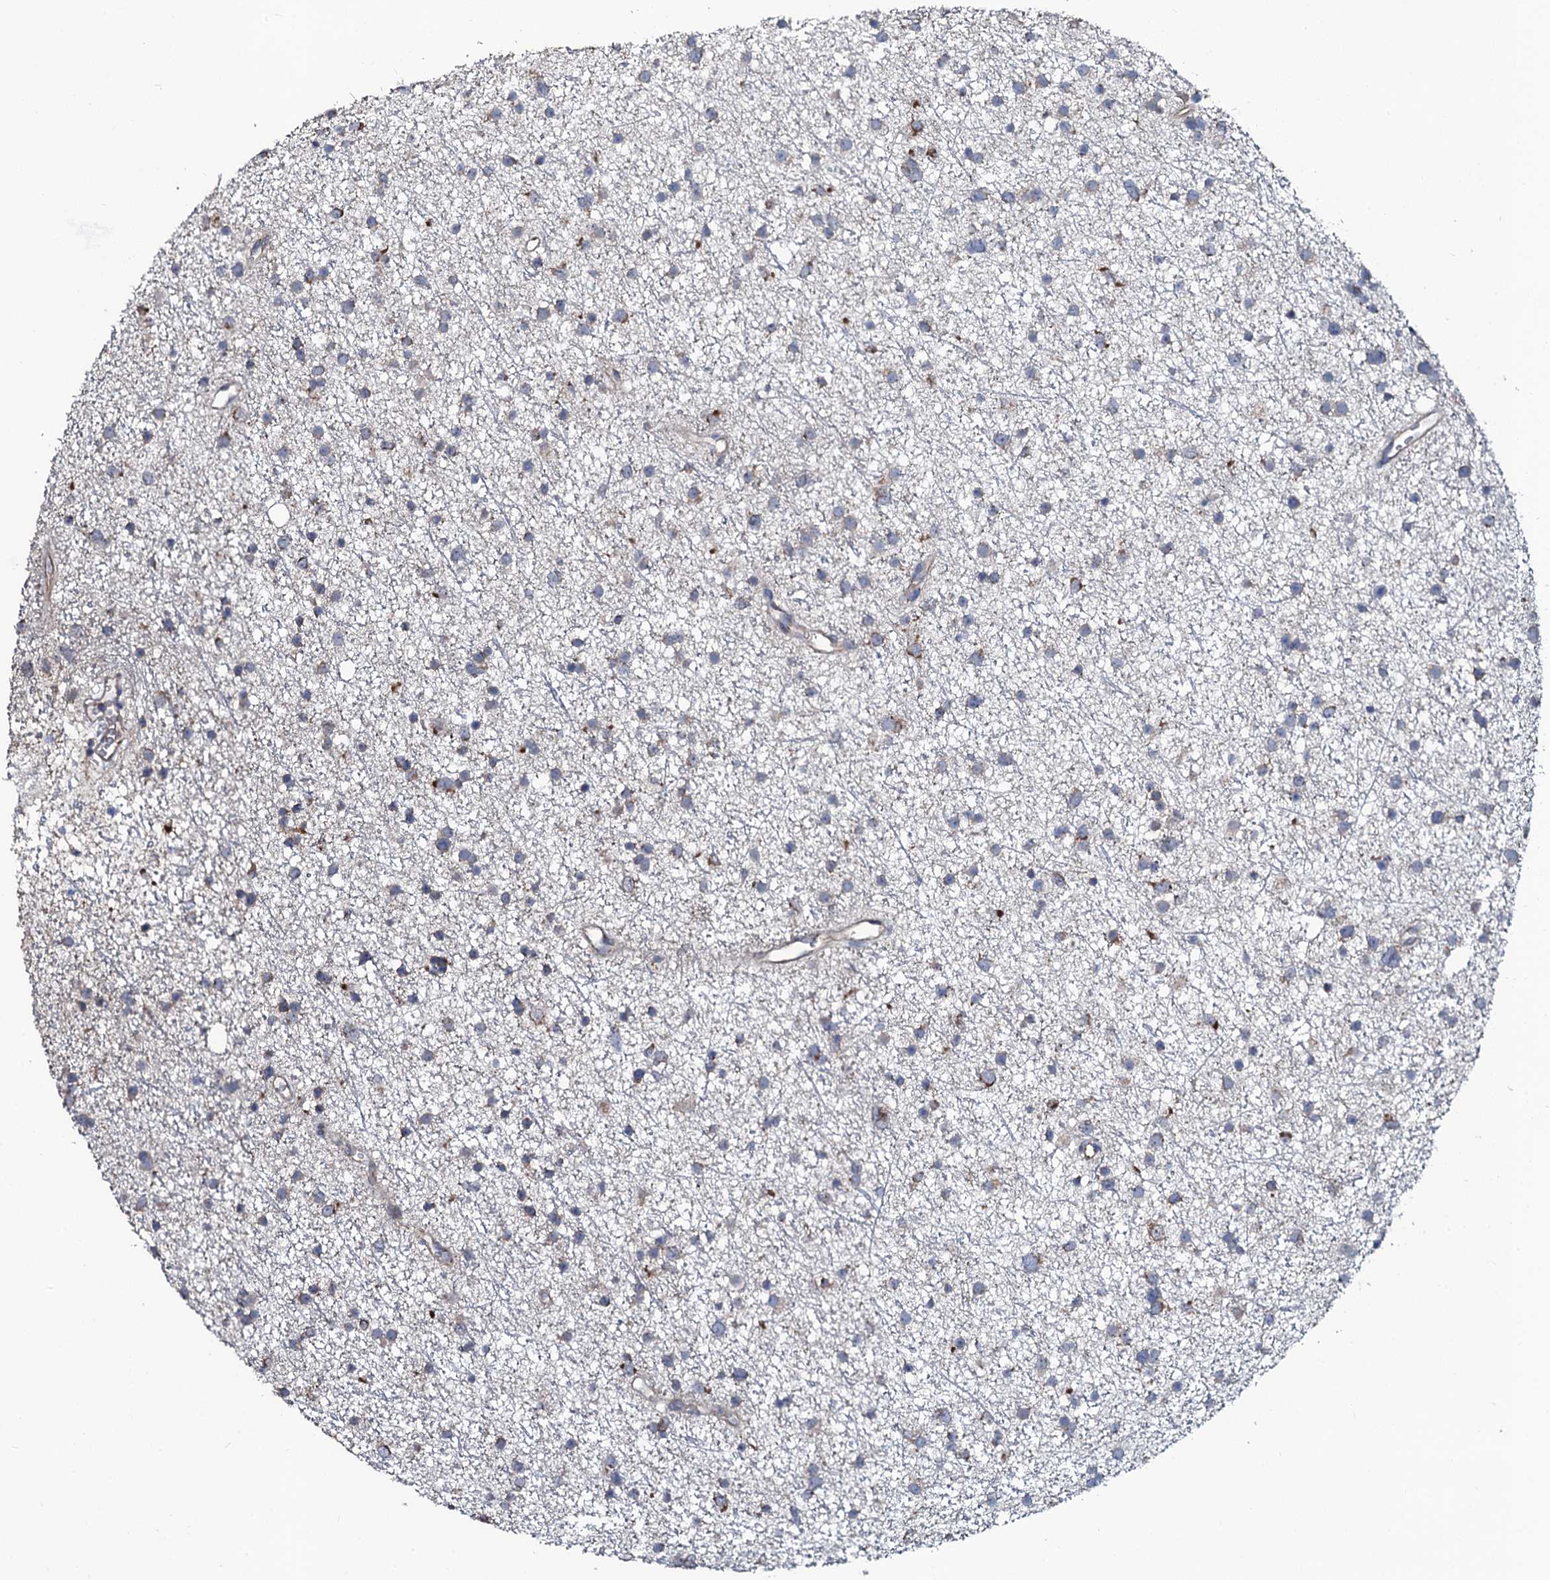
{"staining": {"intensity": "moderate", "quantity": "<25%", "location": "cytoplasmic/membranous"}, "tissue": "glioma", "cell_type": "Tumor cells", "image_type": "cancer", "snomed": [{"axis": "morphology", "description": "Glioma, malignant, Low grade"}, {"axis": "topography", "description": "Cerebral cortex"}], "caption": "Protein staining displays moderate cytoplasmic/membranous expression in about <25% of tumor cells in low-grade glioma (malignant).", "gene": "GLCE", "patient": {"sex": "female", "age": 39}}